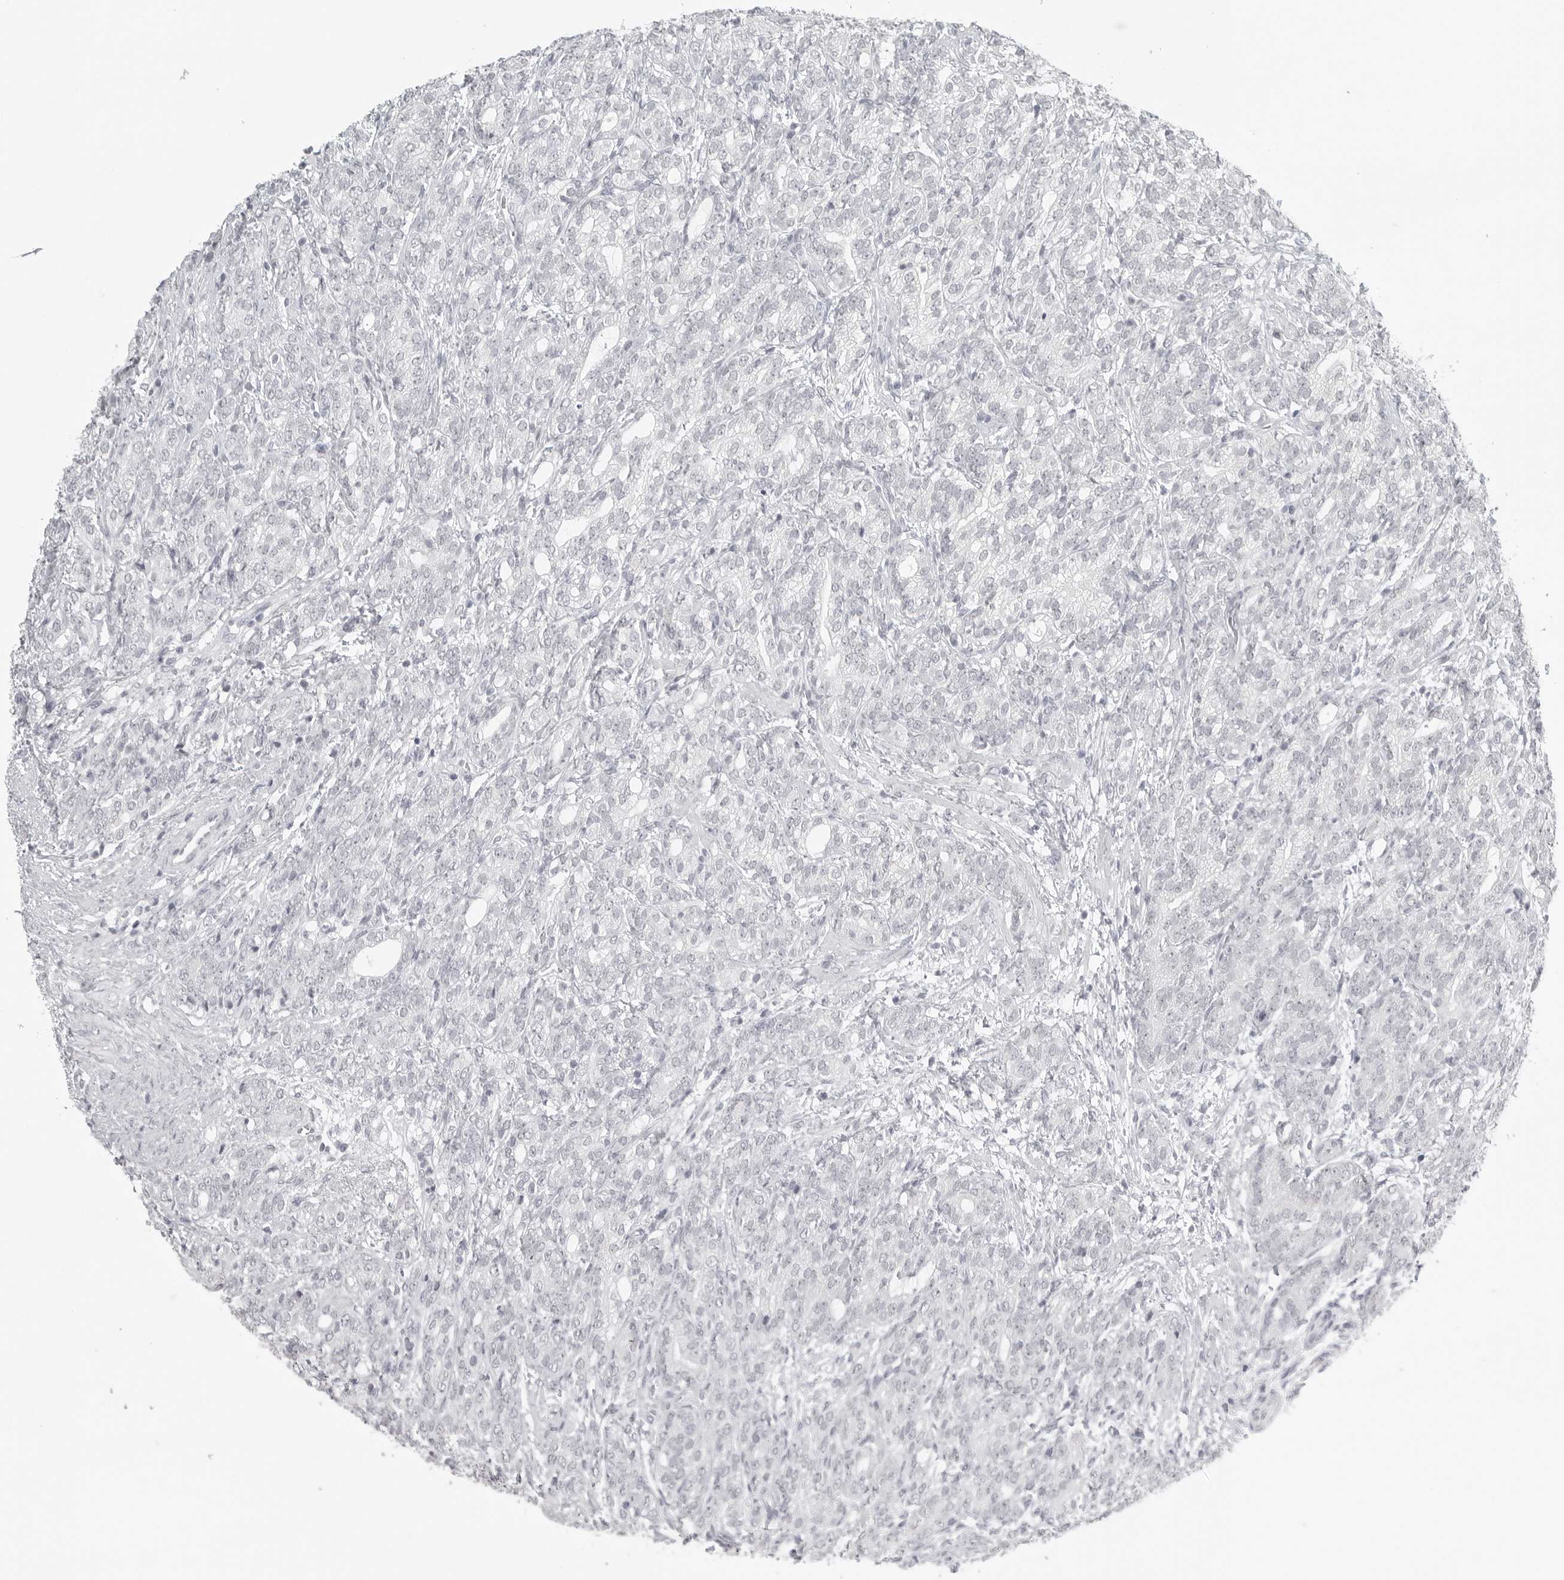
{"staining": {"intensity": "negative", "quantity": "none", "location": "none"}, "tissue": "prostate cancer", "cell_type": "Tumor cells", "image_type": "cancer", "snomed": [{"axis": "morphology", "description": "Adenocarcinoma, High grade"}, {"axis": "topography", "description": "Prostate"}], "caption": "The immunohistochemistry (IHC) image has no significant expression in tumor cells of prostate cancer tissue. (DAB (3,3'-diaminobenzidine) IHC with hematoxylin counter stain).", "gene": "BPIFA1", "patient": {"sex": "male", "age": 57}}